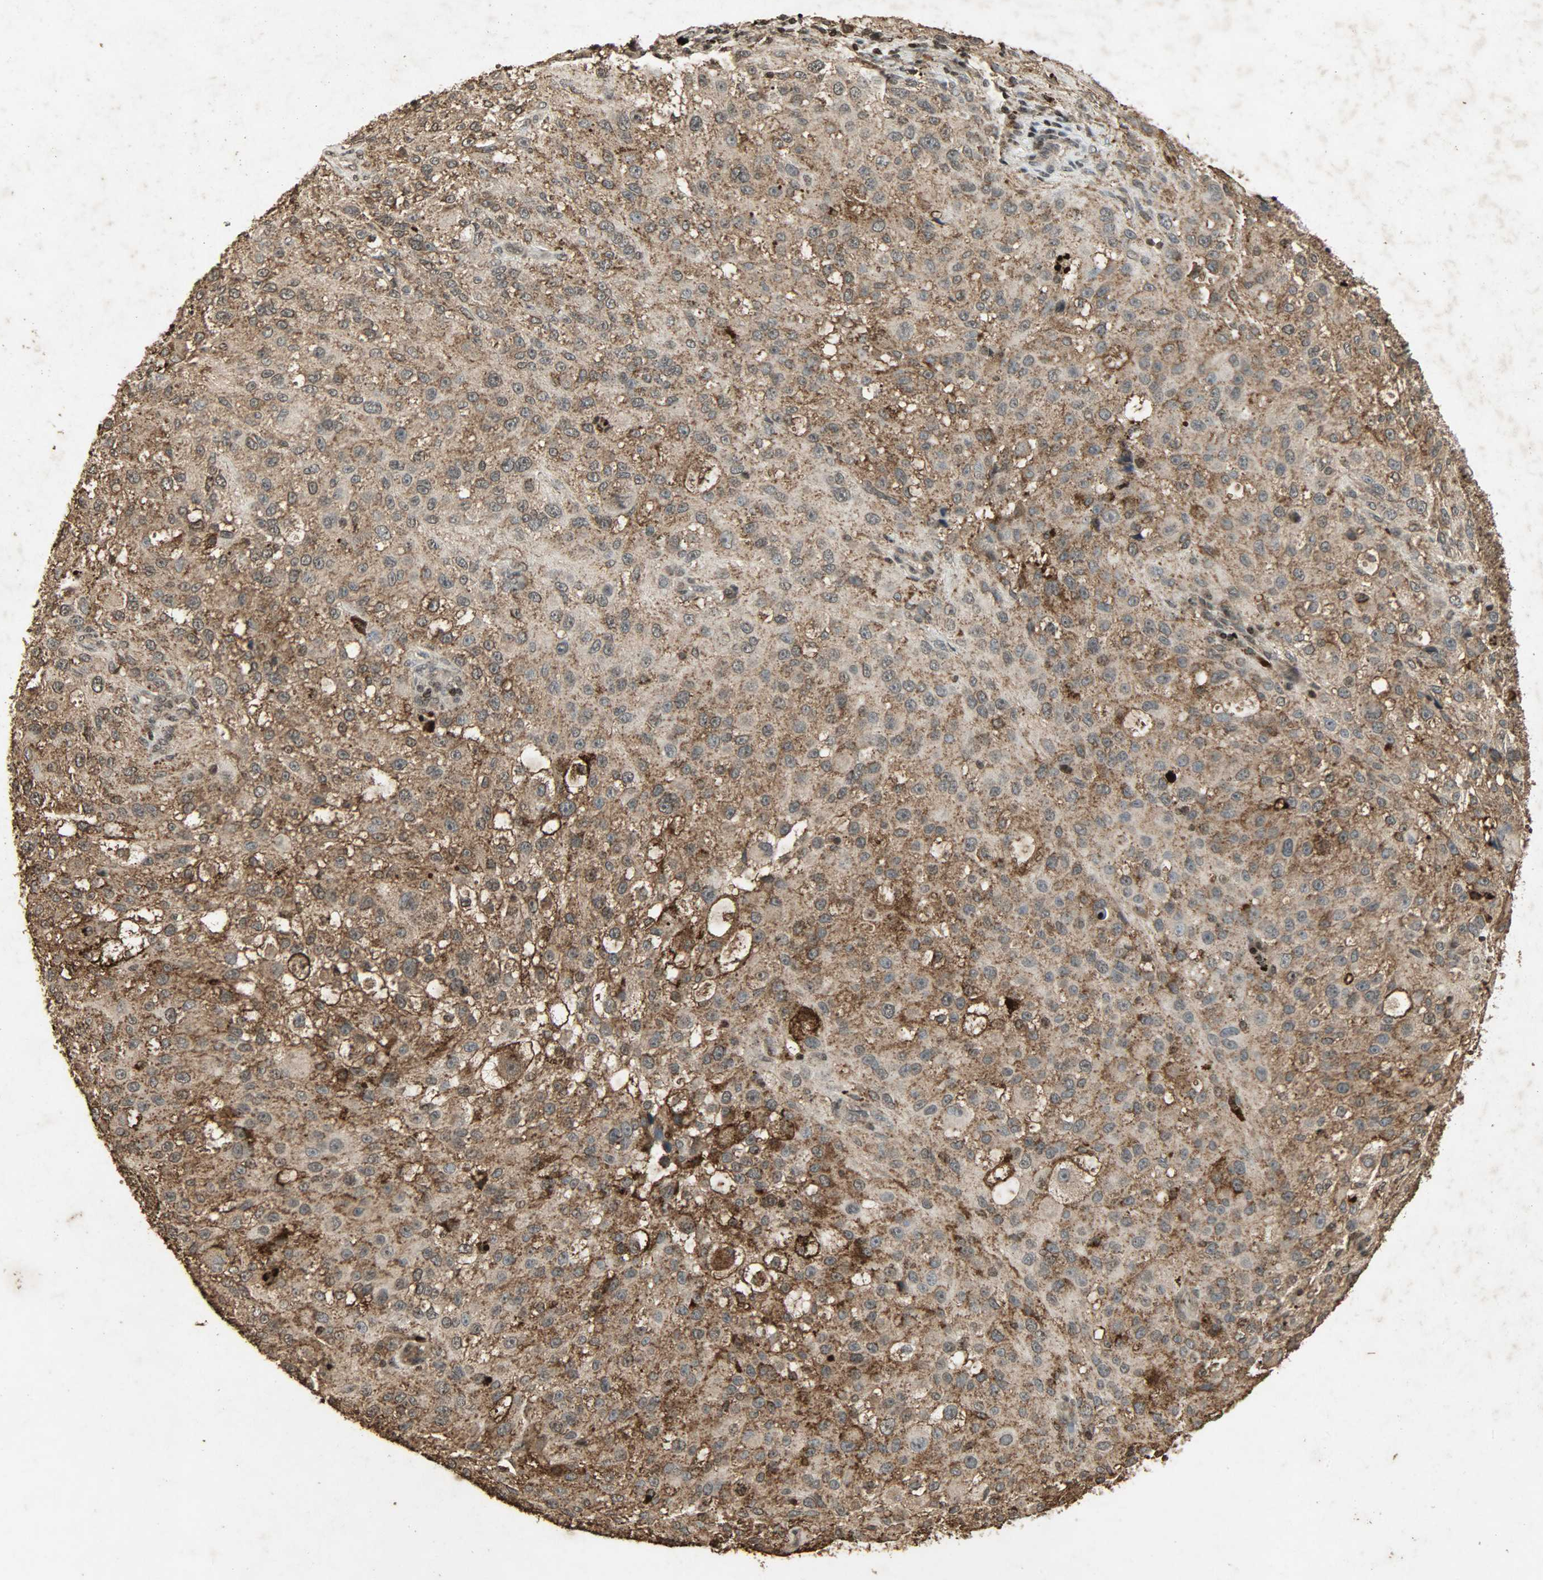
{"staining": {"intensity": "moderate", "quantity": ">75%", "location": "cytoplasmic/membranous,nuclear"}, "tissue": "melanoma", "cell_type": "Tumor cells", "image_type": "cancer", "snomed": [{"axis": "morphology", "description": "Necrosis, NOS"}, {"axis": "morphology", "description": "Malignant melanoma, NOS"}, {"axis": "topography", "description": "Skin"}], "caption": "Immunohistochemical staining of melanoma shows medium levels of moderate cytoplasmic/membranous and nuclear protein staining in about >75% of tumor cells.", "gene": "PPP3R1", "patient": {"sex": "female", "age": 87}}